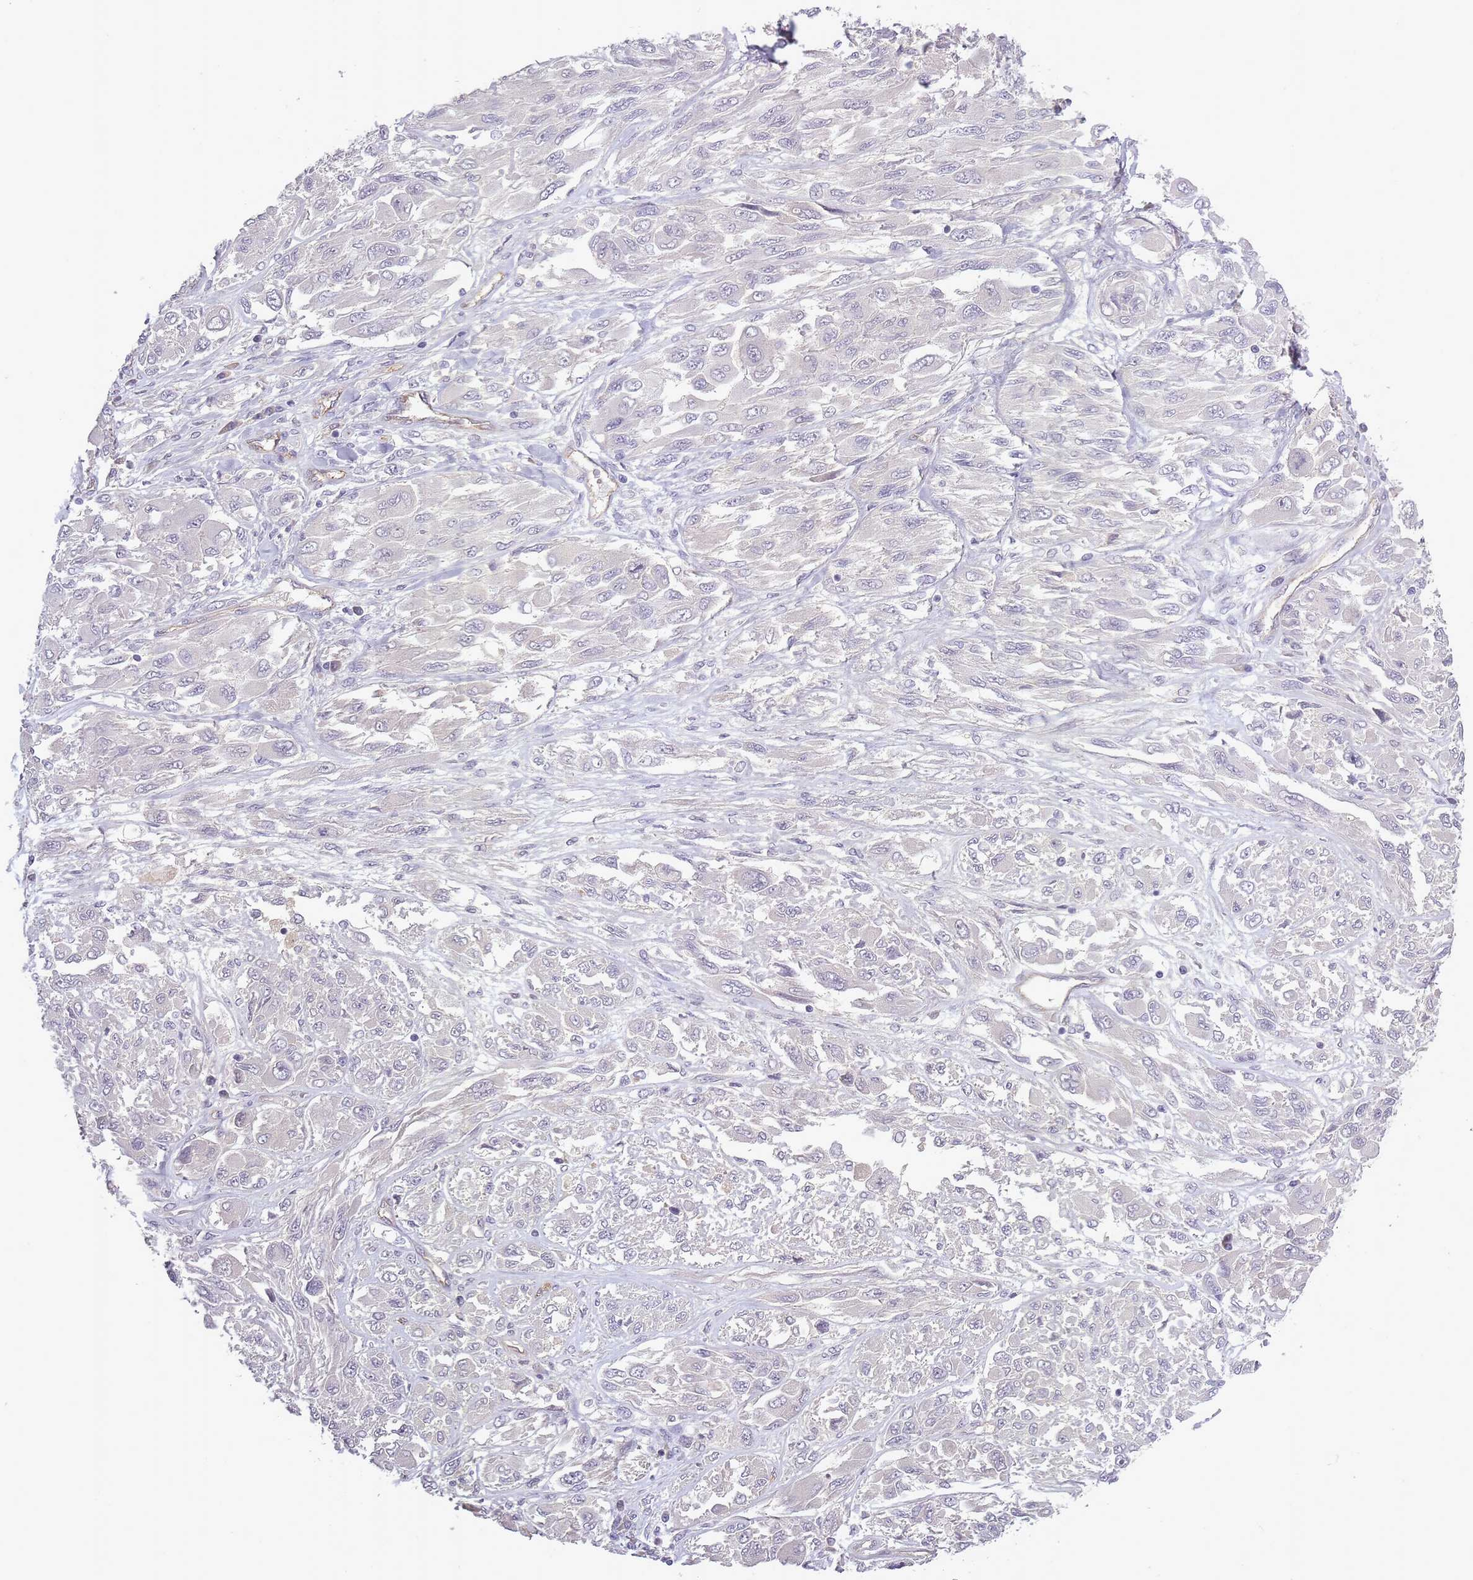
{"staining": {"intensity": "negative", "quantity": "none", "location": "none"}, "tissue": "melanoma", "cell_type": "Tumor cells", "image_type": "cancer", "snomed": [{"axis": "morphology", "description": "Malignant melanoma, NOS"}, {"axis": "topography", "description": "Skin"}], "caption": "Immunohistochemistry of melanoma reveals no expression in tumor cells.", "gene": "SLC8A2", "patient": {"sex": "female", "age": 91}}